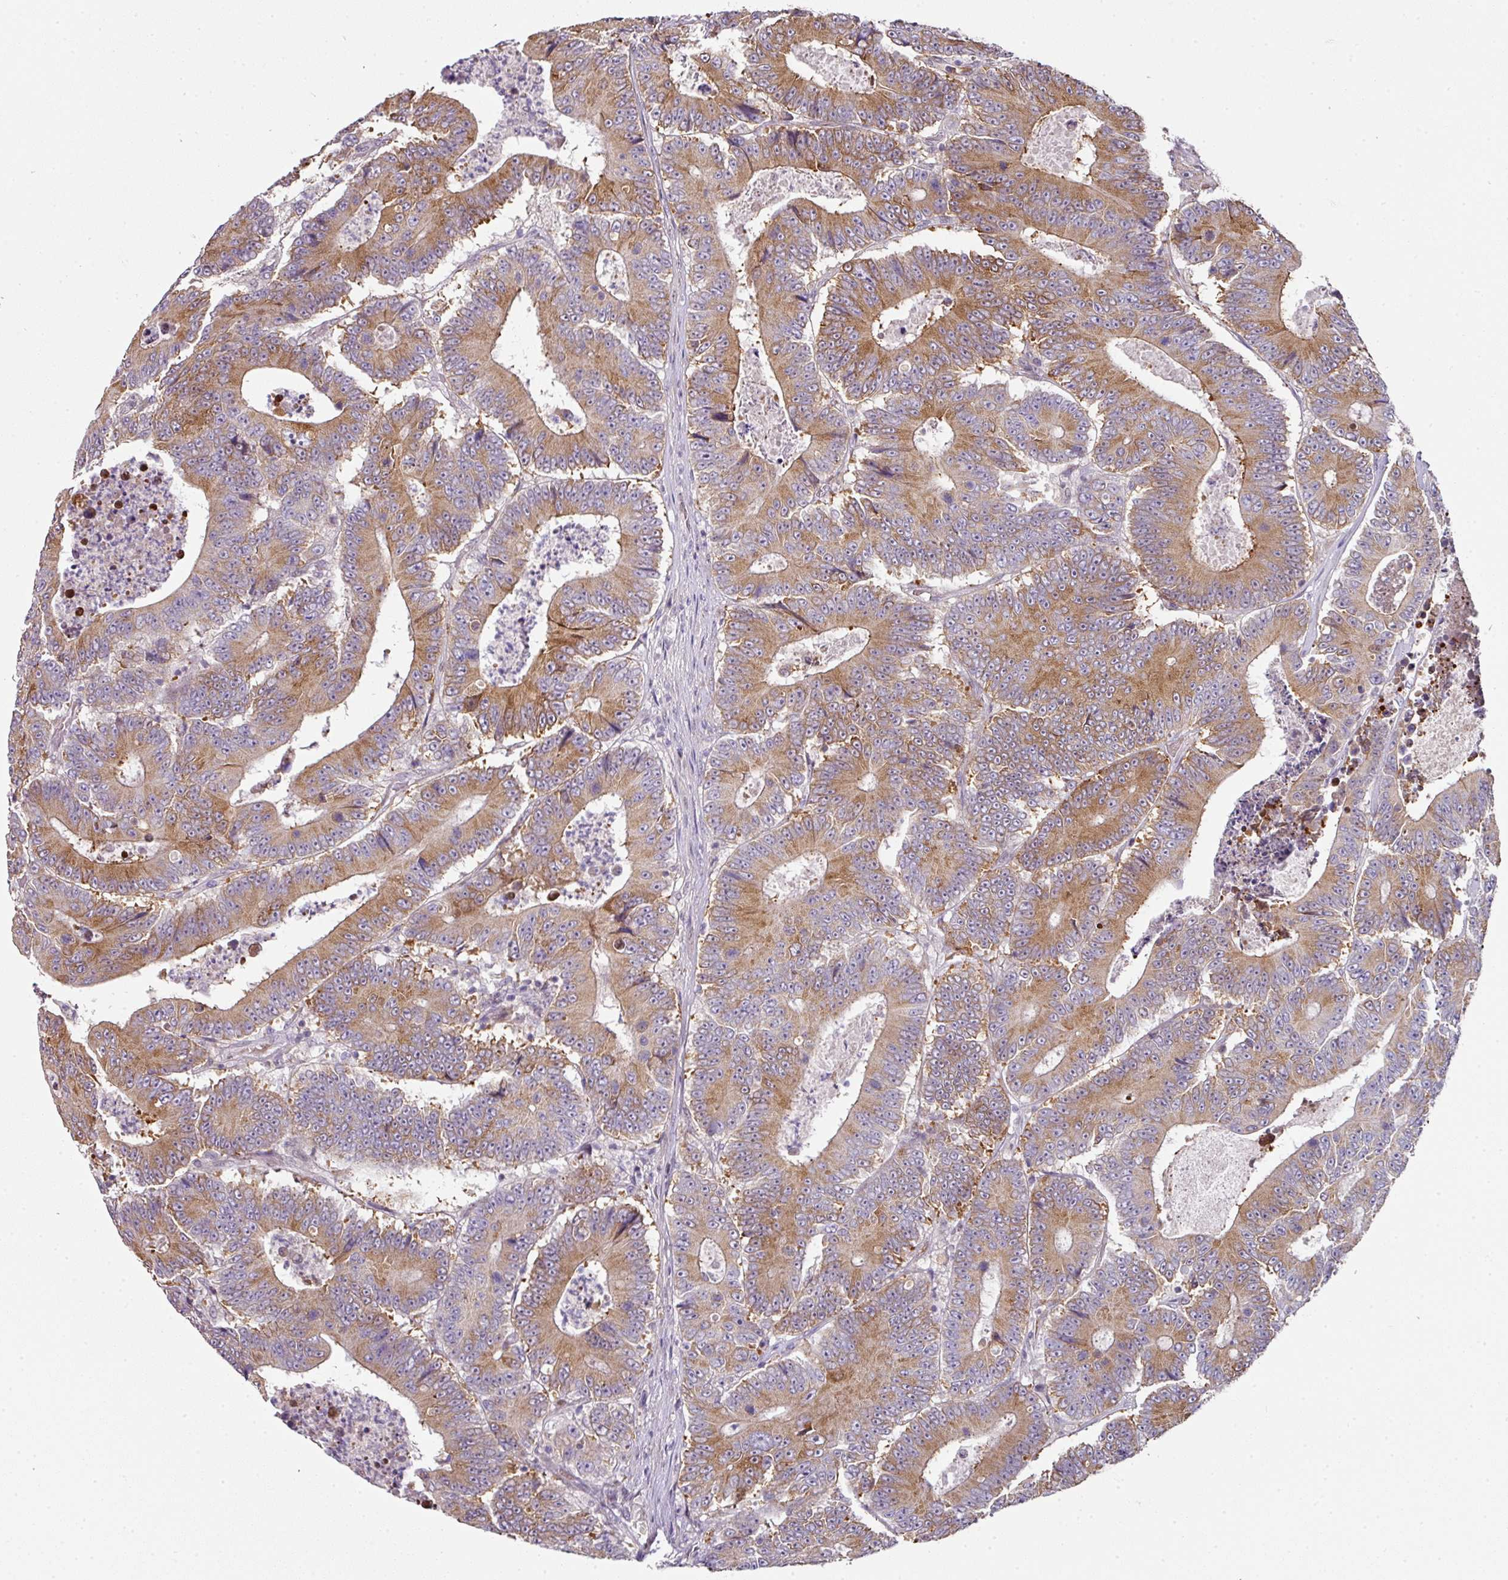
{"staining": {"intensity": "moderate", "quantity": ">75%", "location": "cytoplasmic/membranous"}, "tissue": "colorectal cancer", "cell_type": "Tumor cells", "image_type": "cancer", "snomed": [{"axis": "morphology", "description": "Adenocarcinoma, NOS"}, {"axis": "topography", "description": "Colon"}], "caption": "An immunohistochemistry histopathology image of tumor tissue is shown. Protein staining in brown shows moderate cytoplasmic/membranous positivity in colorectal cancer (adenocarcinoma) within tumor cells.", "gene": "ANKRD18A", "patient": {"sex": "male", "age": 83}}